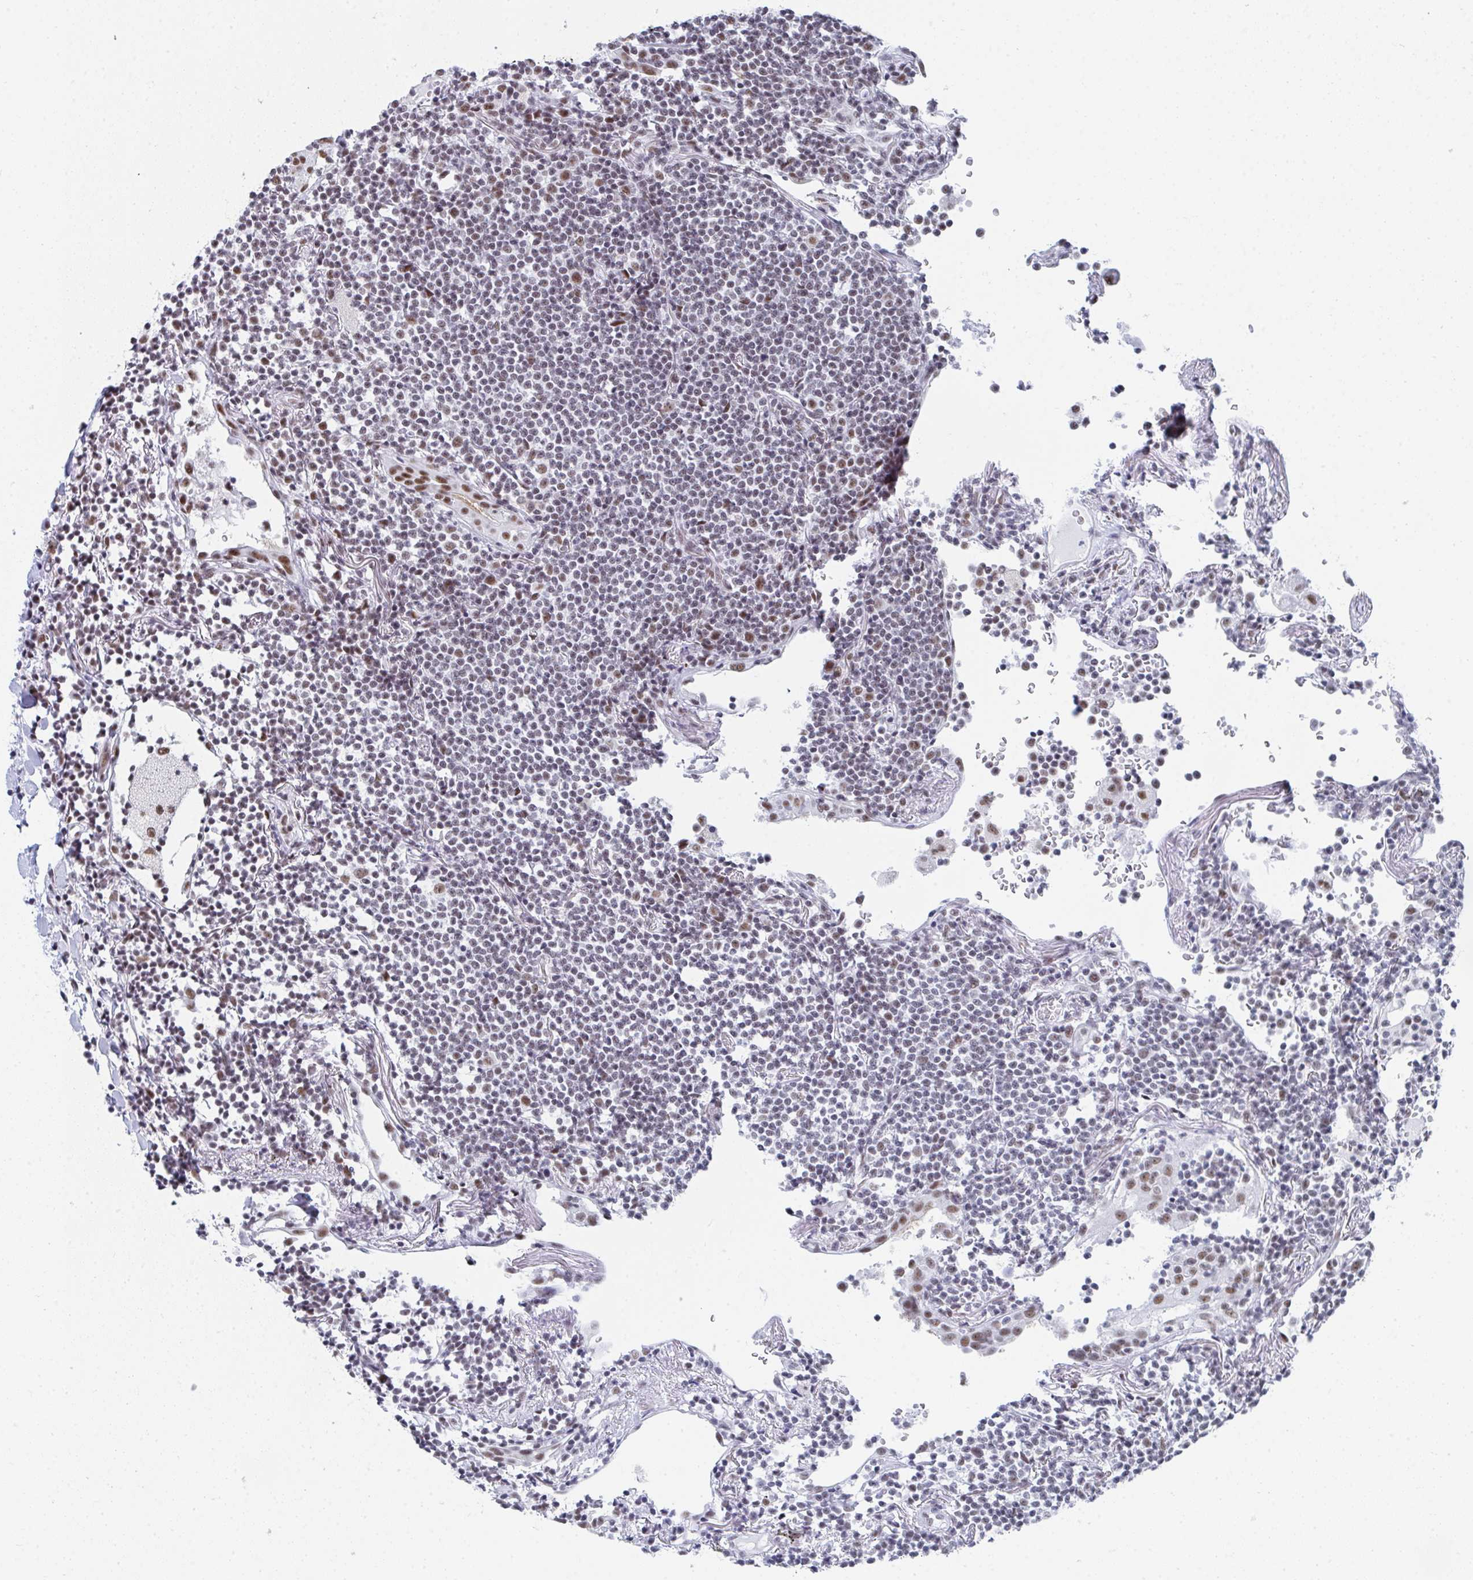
{"staining": {"intensity": "negative", "quantity": "none", "location": "none"}, "tissue": "lymphoma", "cell_type": "Tumor cells", "image_type": "cancer", "snomed": [{"axis": "morphology", "description": "Malignant lymphoma, non-Hodgkin's type, Low grade"}, {"axis": "topography", "description": "Lung"}], "caption": "Human low-grade malignant lymphoma, non-Hodgkin's type stained for a protein using IHC shows no staining in tumor cells.", "gene": "SNRNP70", "patient": {"sex": "female", "age": 71}}